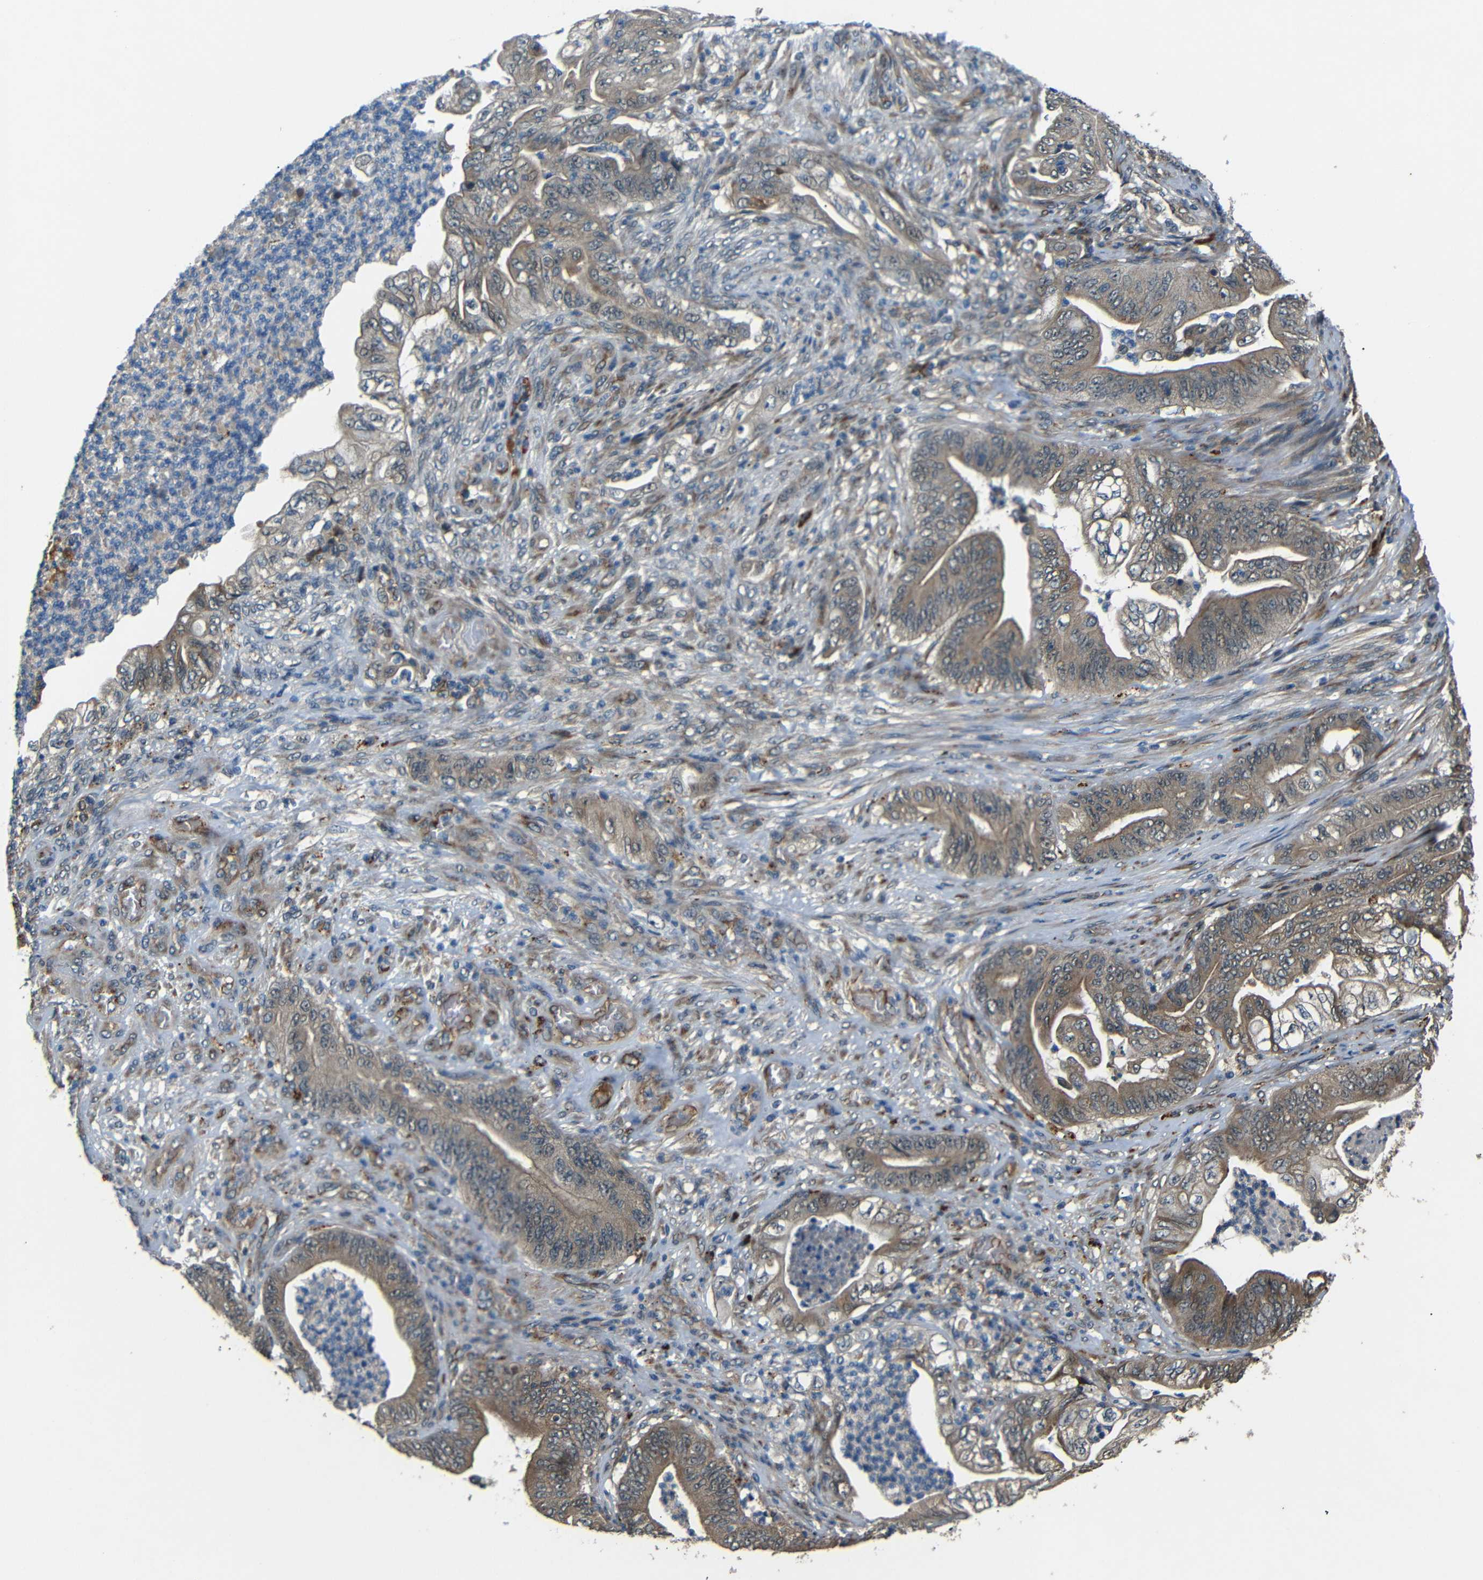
{"staining": {"intensity": "moderate", "quantity": ">75%", "location": "cytoplasmic/membranous"}, "tissue": "stomach cancer", "cell_type": "Tumor cells", "image_type": "cancer", "snomed": [{"axis": "morphology", "description": "Adenocarcinoma, NOS"}, {"axis": "topography", "description": "Stomach"}], "caption": "Immunohistochemical staining of stomach adenocarcinoma exhibits medium levels of moderate cytoplasmic/membranous positivity in about >75% of tumor cells. (DAB IHC with brightfield microscopy, high magnification).", "gene": "ATP7A", "patient": {"sex": "female", "age": 73}}